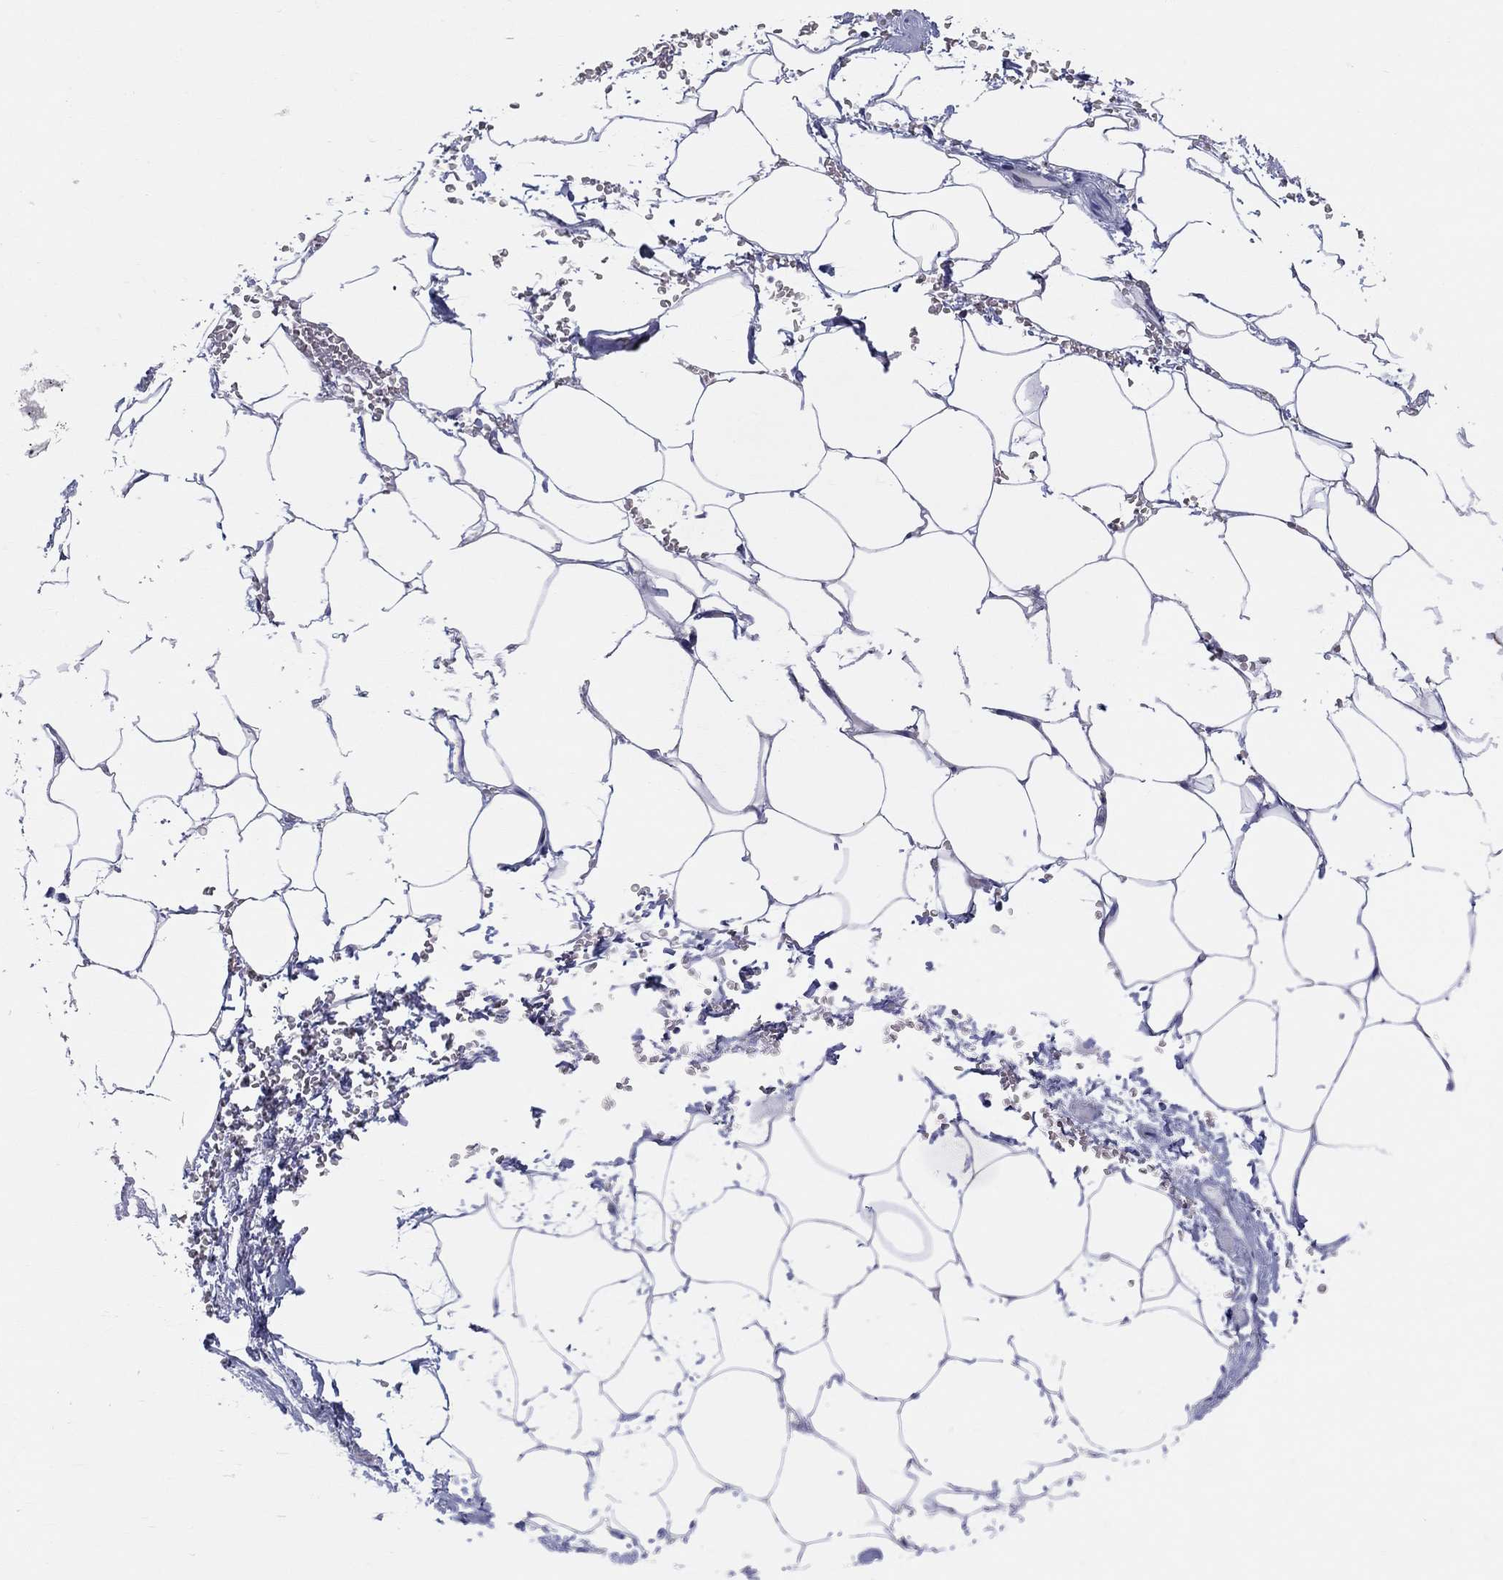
{"staining": {"intensity": "negative", "quantity": "none", "location": "none"}, "tissue": "adipose tissue", "cell_type": "Adipocytes", "image_type": "normal", "snomed": [{"axis": "morphology", "description": "Normal tissue, NOS"}, {"axis": "topography", "description": "Soft tissue"}, {"axis": "topography", "description": "Adipose tissue"}, {"axis": "topography", "description": "Vascular tissue"}, {"axis": "topography", "description": "Peripheral nerve tissue"}], "caption": "Human adipose tissue stained for a protein using immunohistochemistry (IHC) shows no expression in adipocytes.", "gene": "KISS1R", "patient": {"sex": "male", "age": 68}}